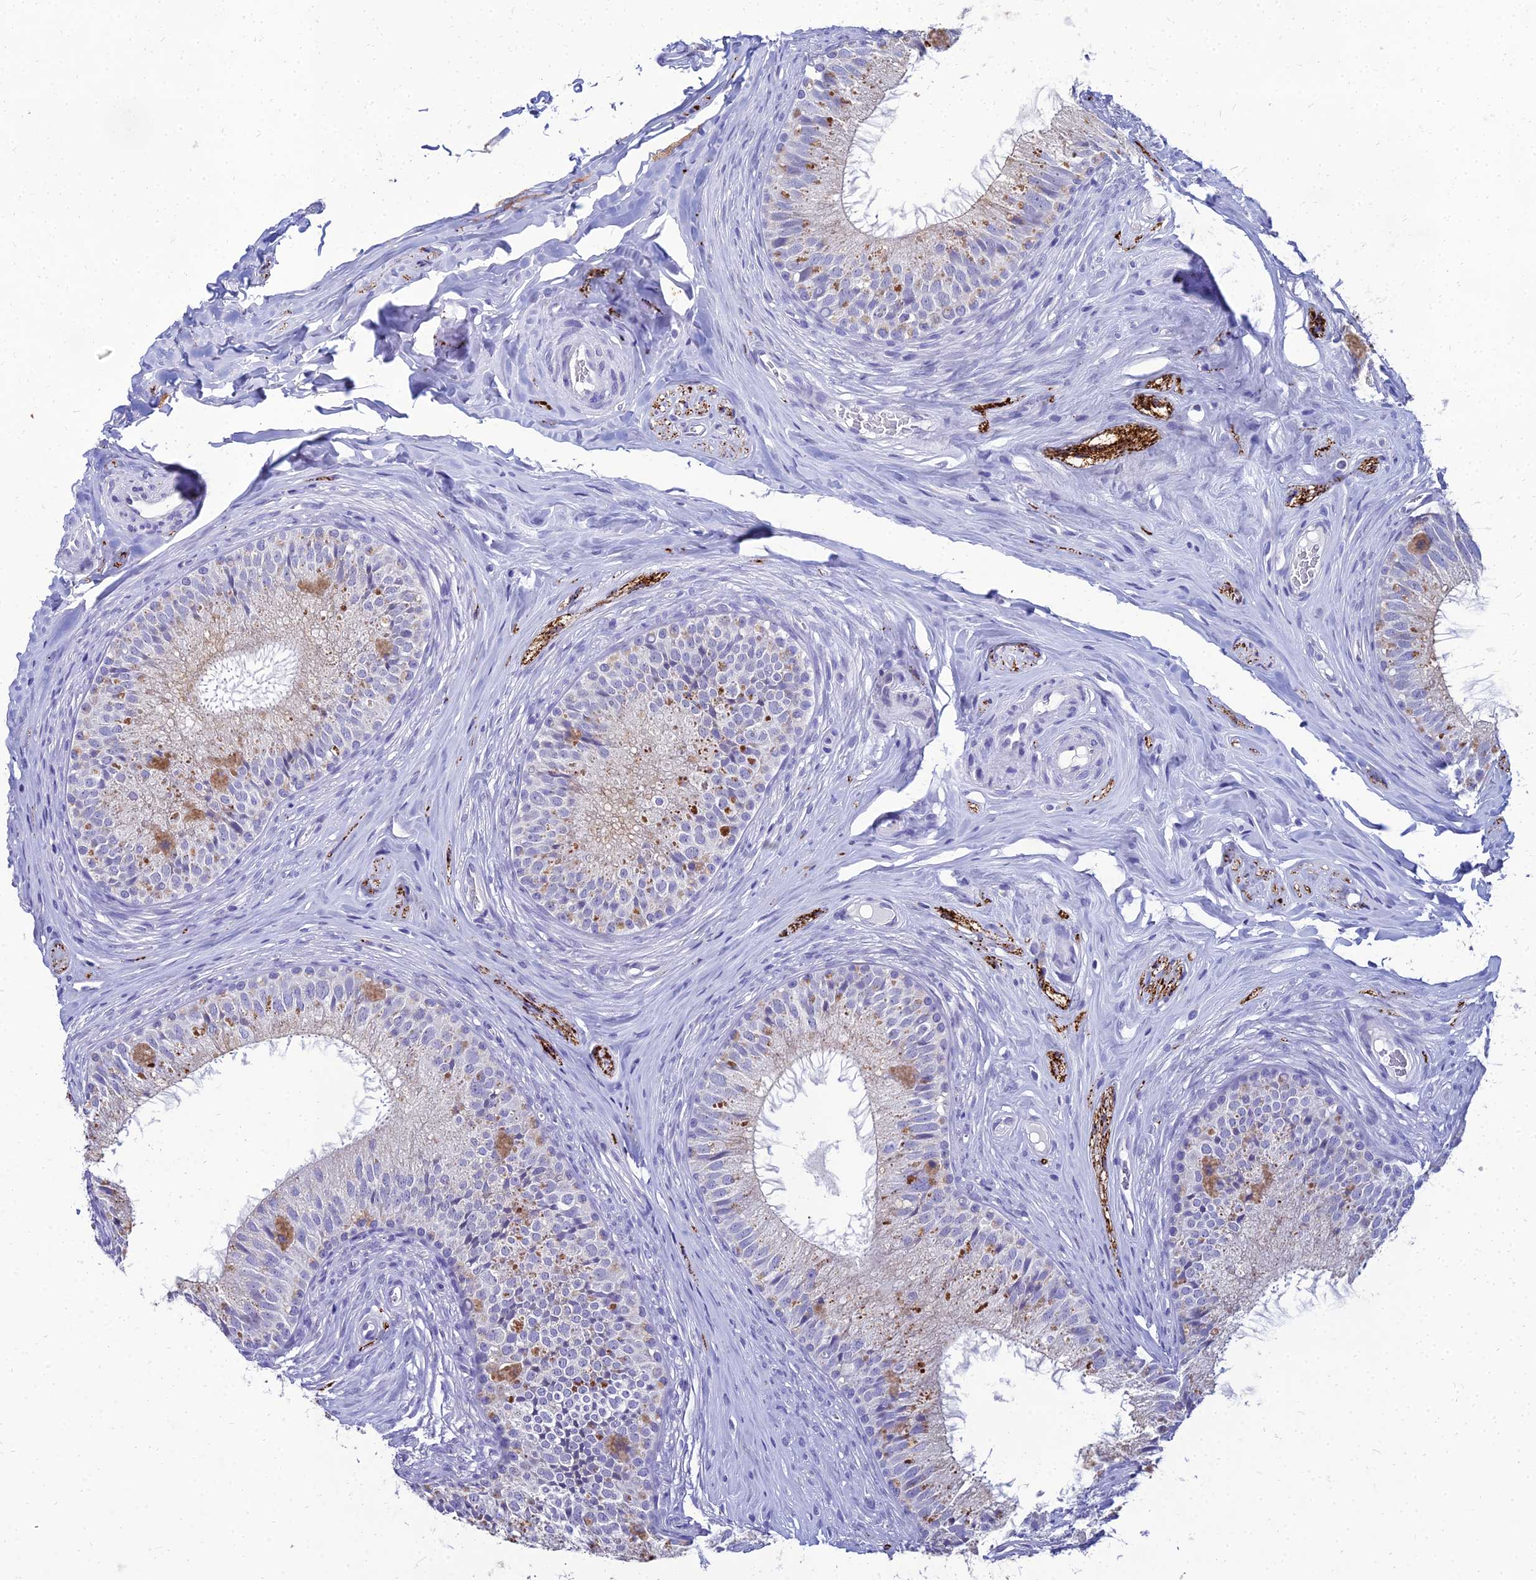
{"staining": {"intensity": "moderate", "quantity": "<25%", "location": "cytoplasmic/membranous"}, "tissue": "epididymis", "cell_type": "Glandular cells", "image_type": "normal", "snomed": [{"axis": "morphology", "description": "Normal tissue, NOS"}, {"axis": "topography", "description": "Epididymis"}], "caption": "The photomicrograph exhibits immunohistochemical staining of benign epididymis. There is moderate cytoplasmic/membranous positivity is appreciated in about <25% of glandular cells.", "gene": "NPY", "patient": {"sex": "male", "age": 34}}